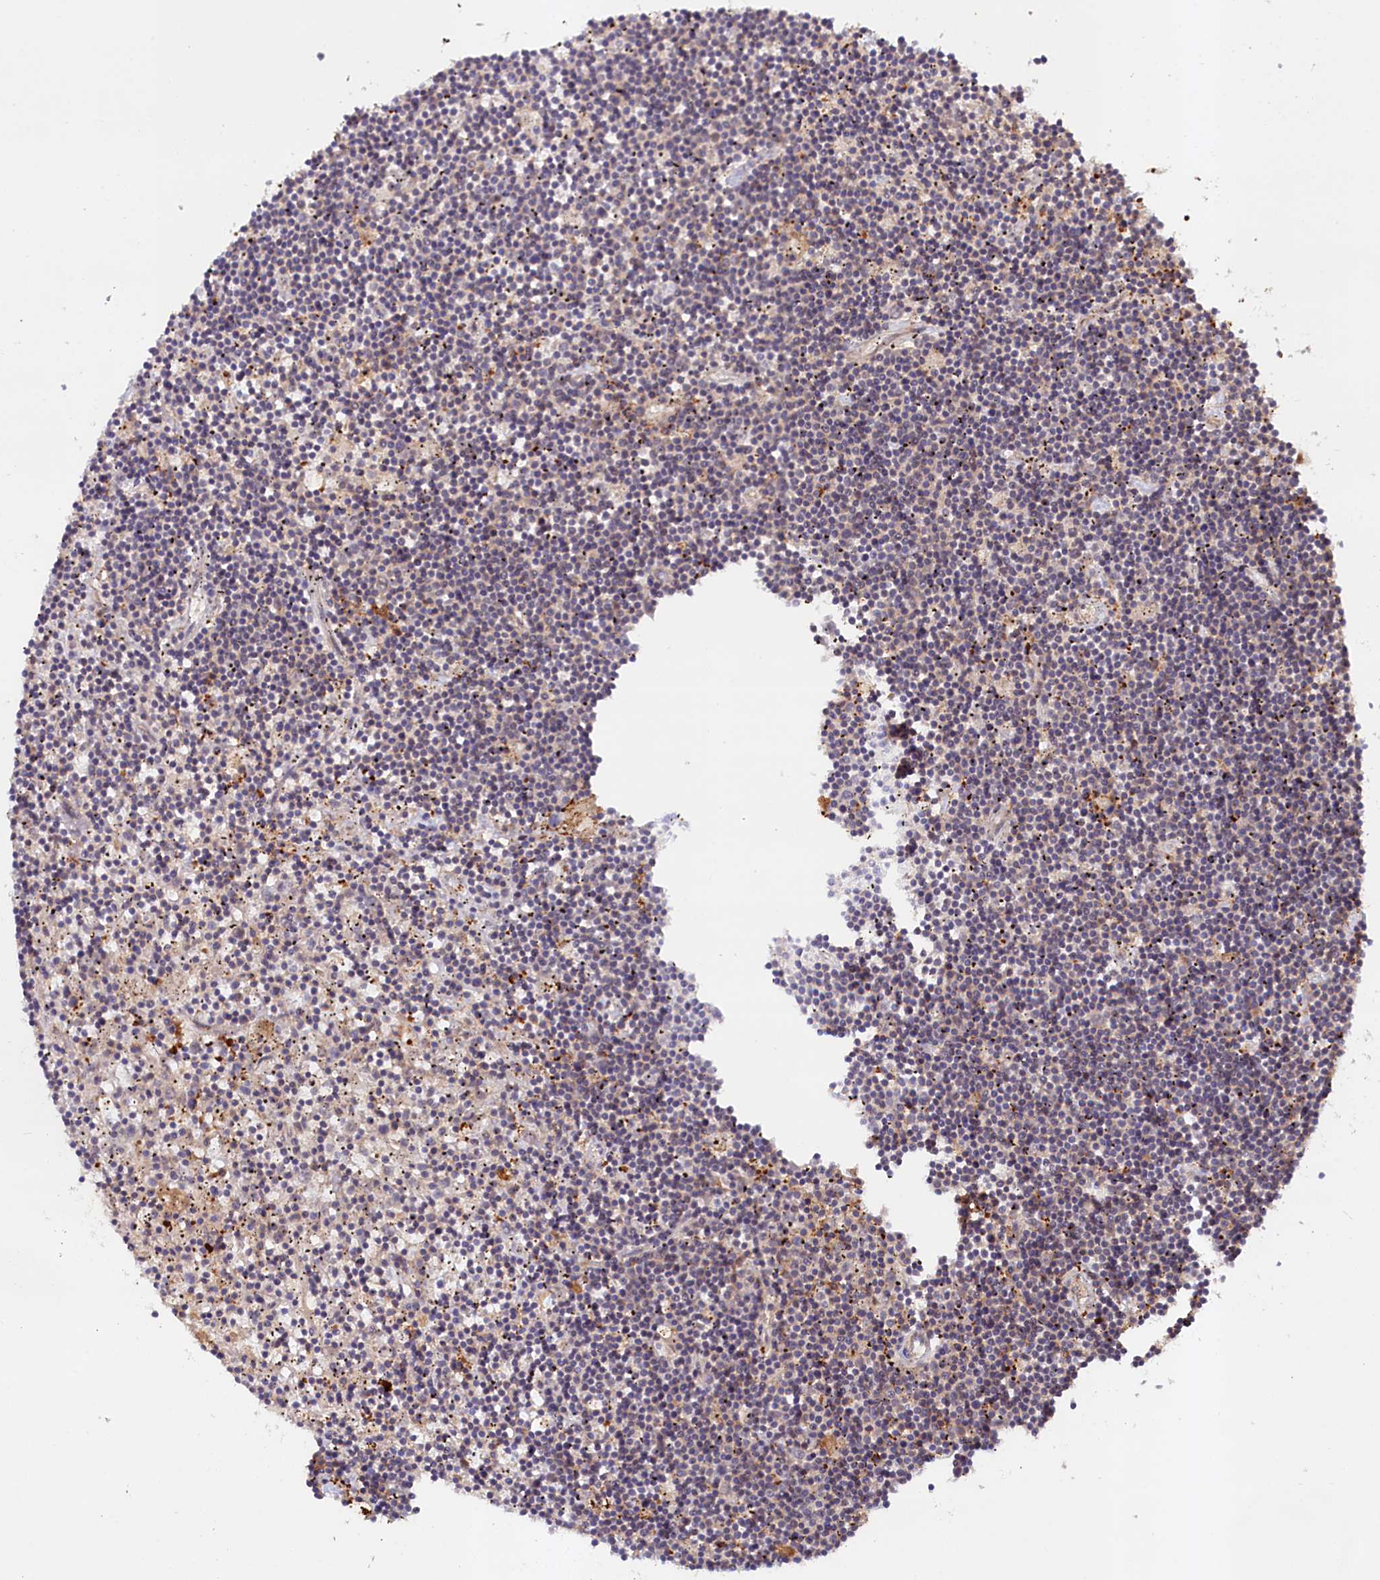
{"staining": {"intensity": "negative", "quantity": "none", "location": "none"}, "tissue": "lymphoma", "cell_type": "Tumor cells", "image_type": "cancer", "snomed": [{"axis": "morphology", "description": "Malignant lymphoma, non-Hodgkin's type, Low grade"}, {"axis": "topography", "description": "Spleen"}], "caption": "Tumor cells show no significant staining in lymphoma.", "gene": "NEDD1", "patient": {"sex": "male", "age": 76}}